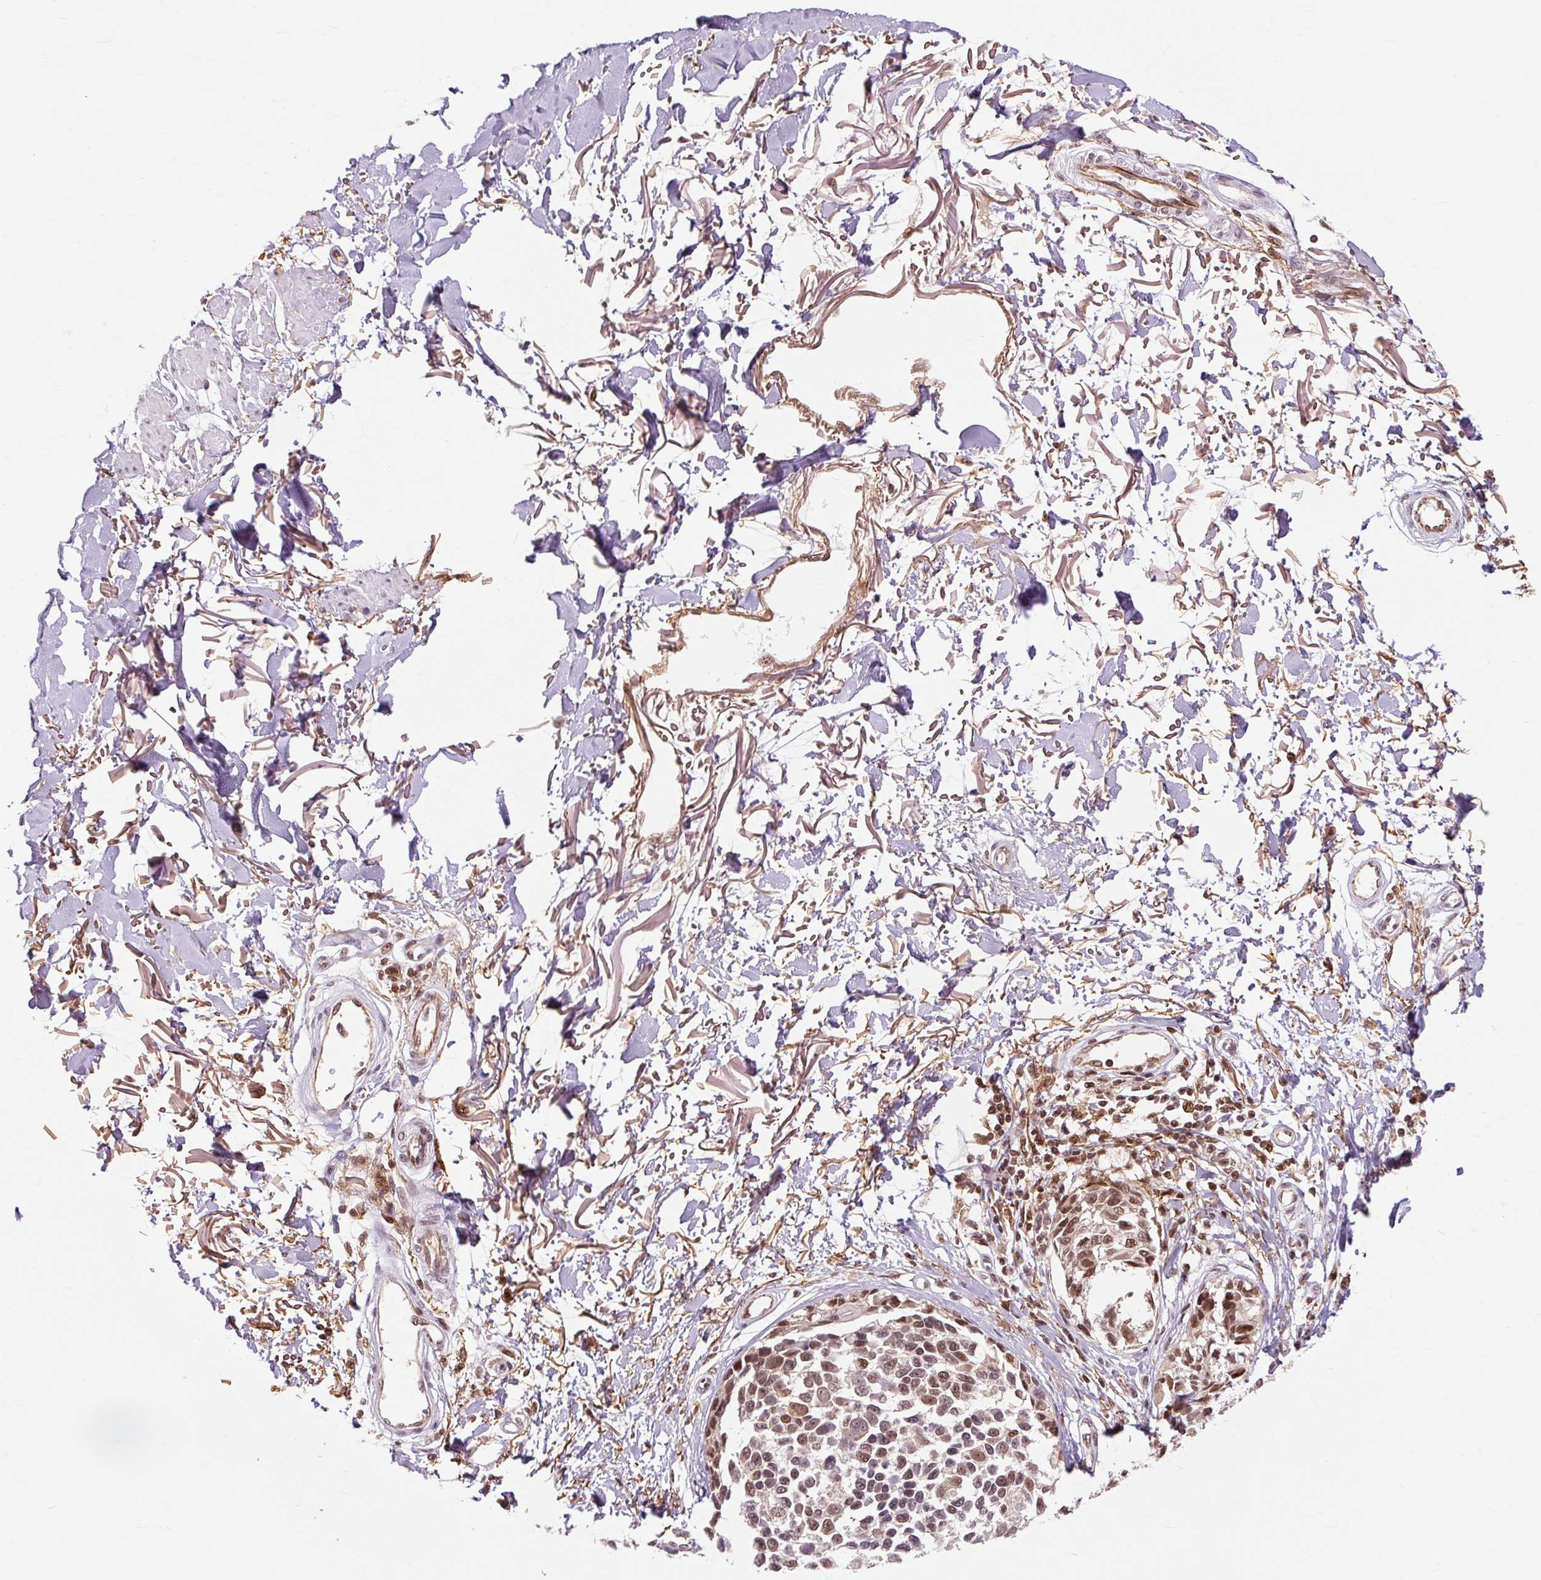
{"staining": {"intensity": "moderate", "quantity": ">75%", "location": "nuclear"}, "tissue": "melanoma", "cell_type": "Tumor cells", "image_type": "cancer", "snomed": [{"axis": "morphology", "description": "Malignant melanoma, NOS"}, {"axis": "topography", "description": "Skin"}], "caption": "An IHC photomicrograph of neoplastic tissue is shown. Protein staining in brown highlights moderate nuclear positivity in malignant melanoma within tumor cells.", "gene": "CSTF1", "patient": {"sex": "male", "age": 73}}